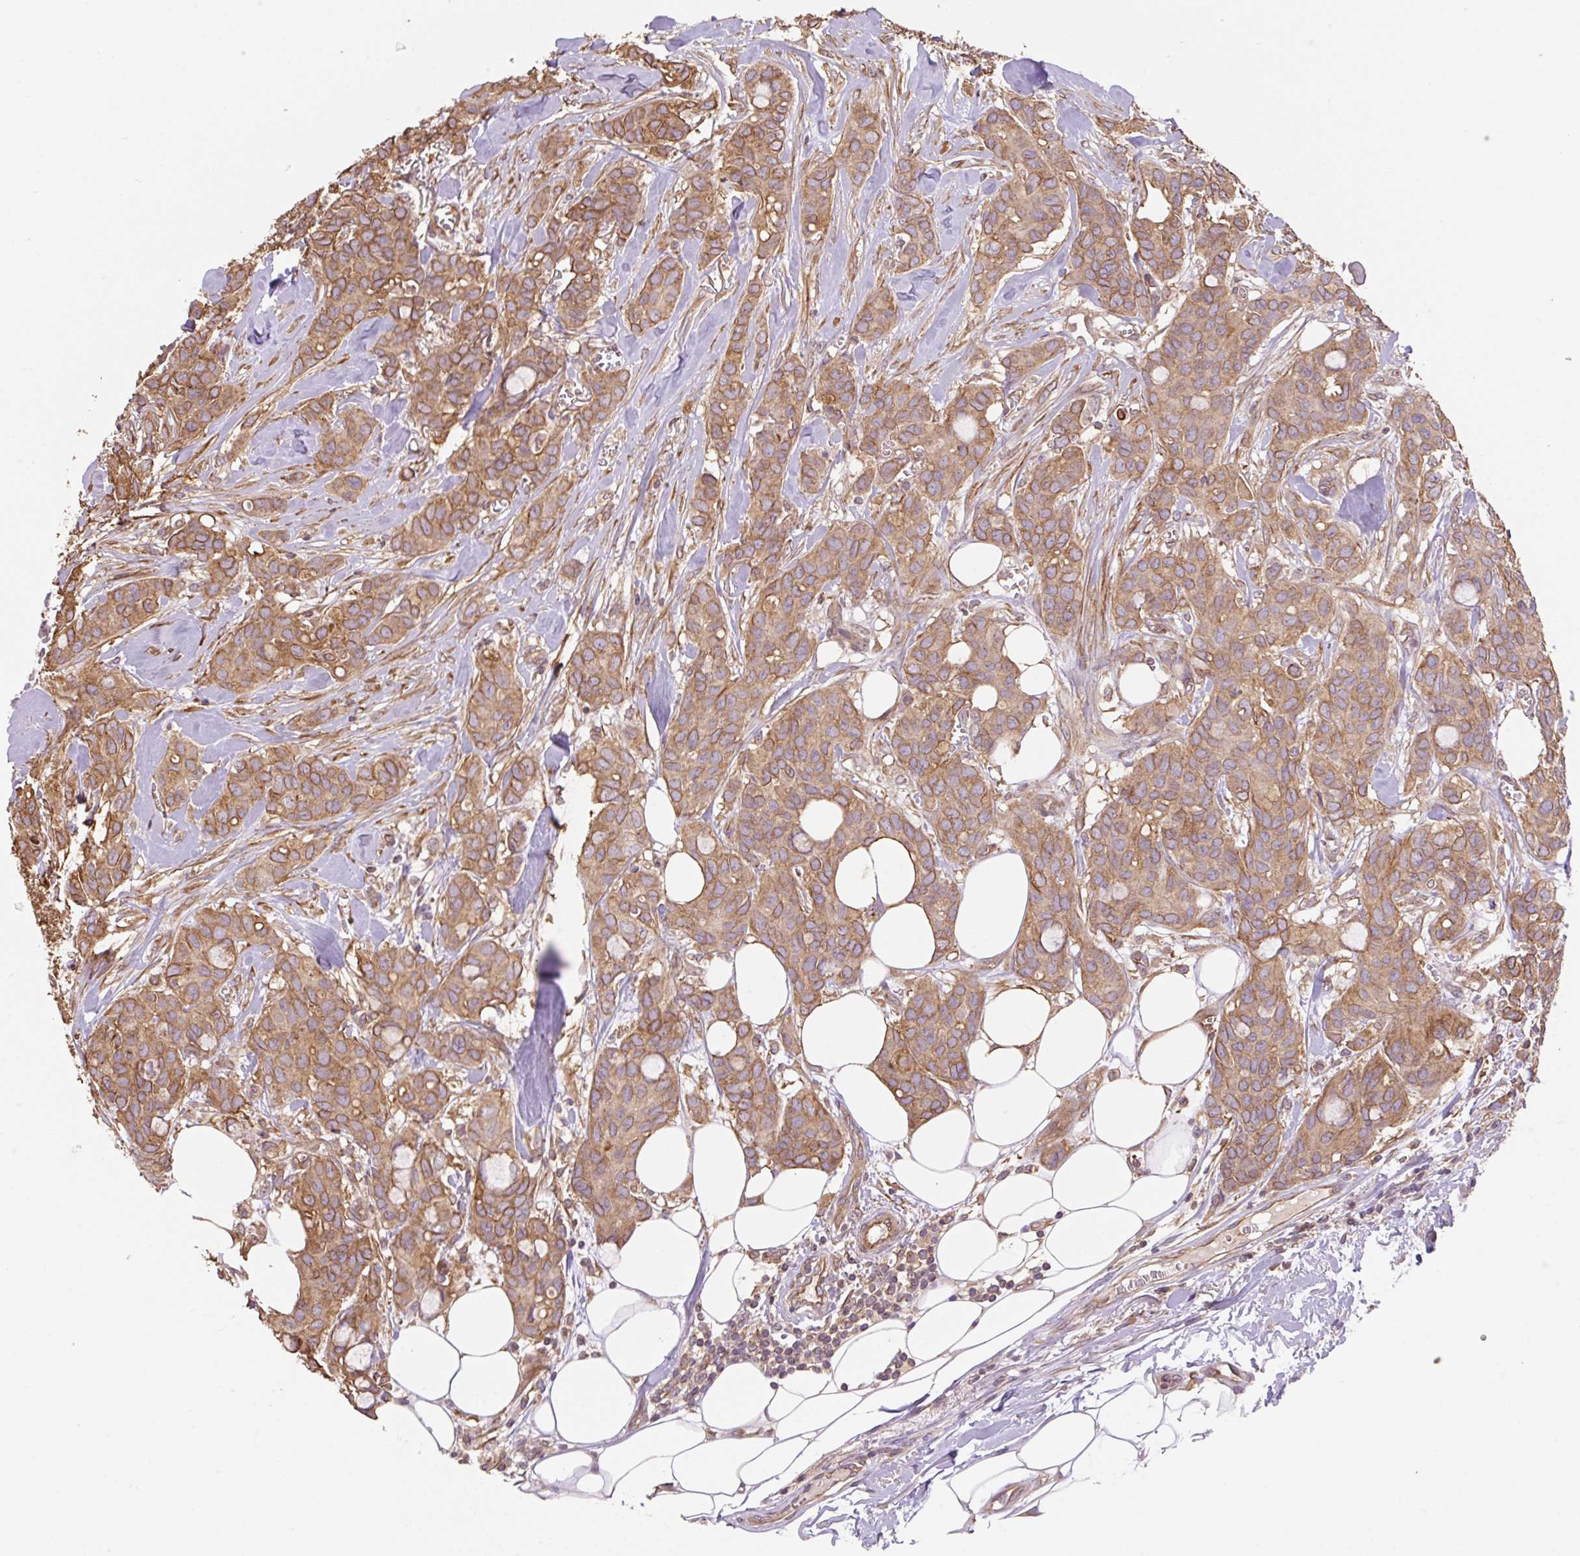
{"staining": {"intensity": "moderate", "quantity": "25%-75%", "location": "cytoplasmic/membranous"}, "tissue": "breast cancer", "cell_type": "Tumor cells", "image_type": "cancer", "snomed": [{"axis": "morphology", "description": "Duct carcinoma"}, {"axis": "topography", "description": "Breast"}], "caption": "Brown immunohistochemical staining in breast cancer (invasive ductal carcinoma) exhibits moderate cytoplasmic/membranous expression in approximately 25%-75% of tumor cells.", "gene": "COX8A", "patient": {"sex": "female", "age": 84}}